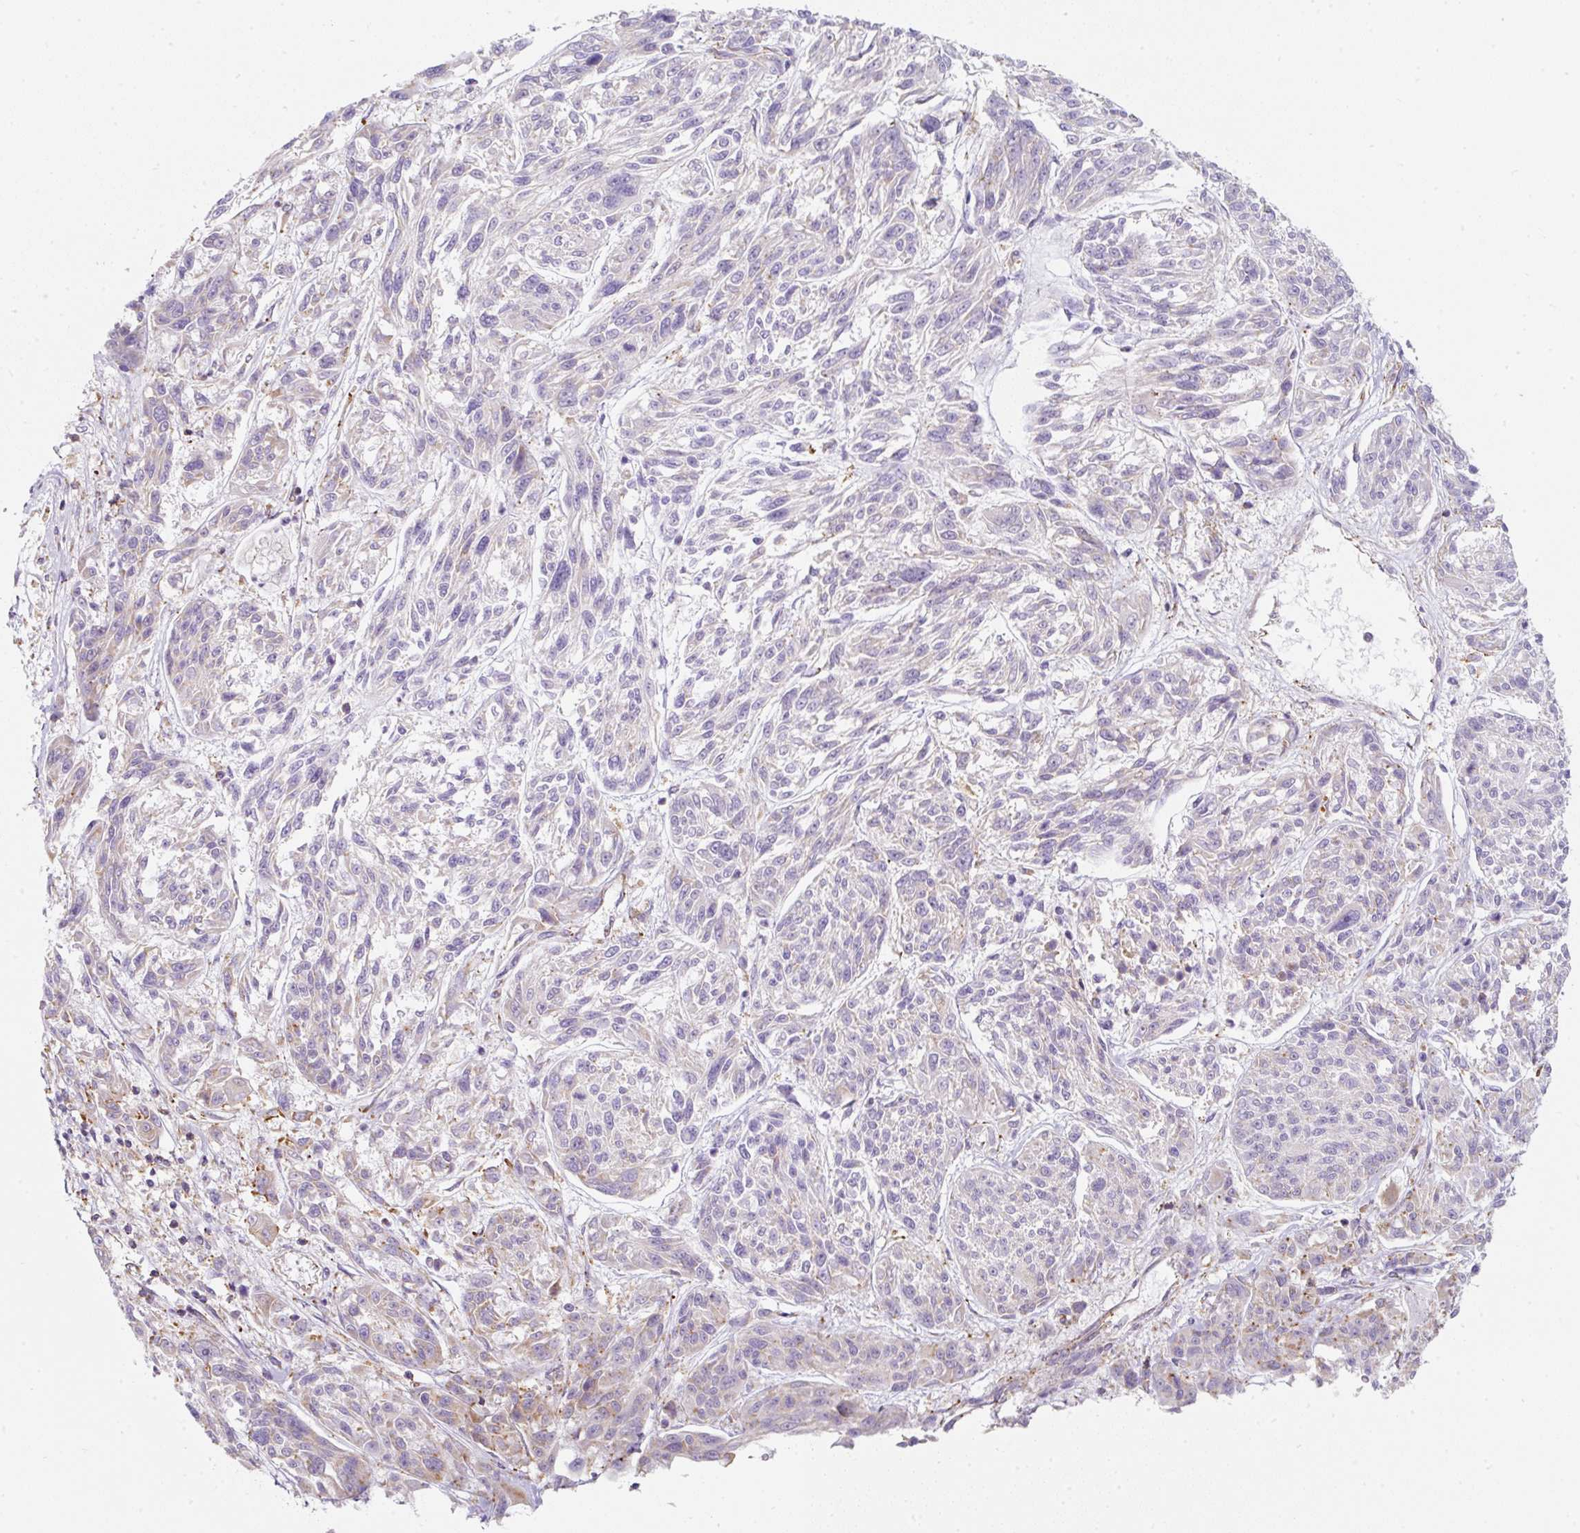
{"staining": {"intensity": "negative", "quantity": "none", "location": "none"}, "tissue": "melanoma", "cell_type": "Tumor cells", "image_type": "cancer", "snomed": [{"axis": "morphology", "description": "Malignant melanoma, NOS"}, {"axis": "topography", "description": "Skin"}], "caption": "This photomicrograph is of melanoma stained with immunohistochemistry (IHC) to label a protein in brown with the nuclei are counter-stained blue. There is no positivity in tumor cells.", "gene": "ERAP2", "patient": {"sex": "male", "age": 53}}